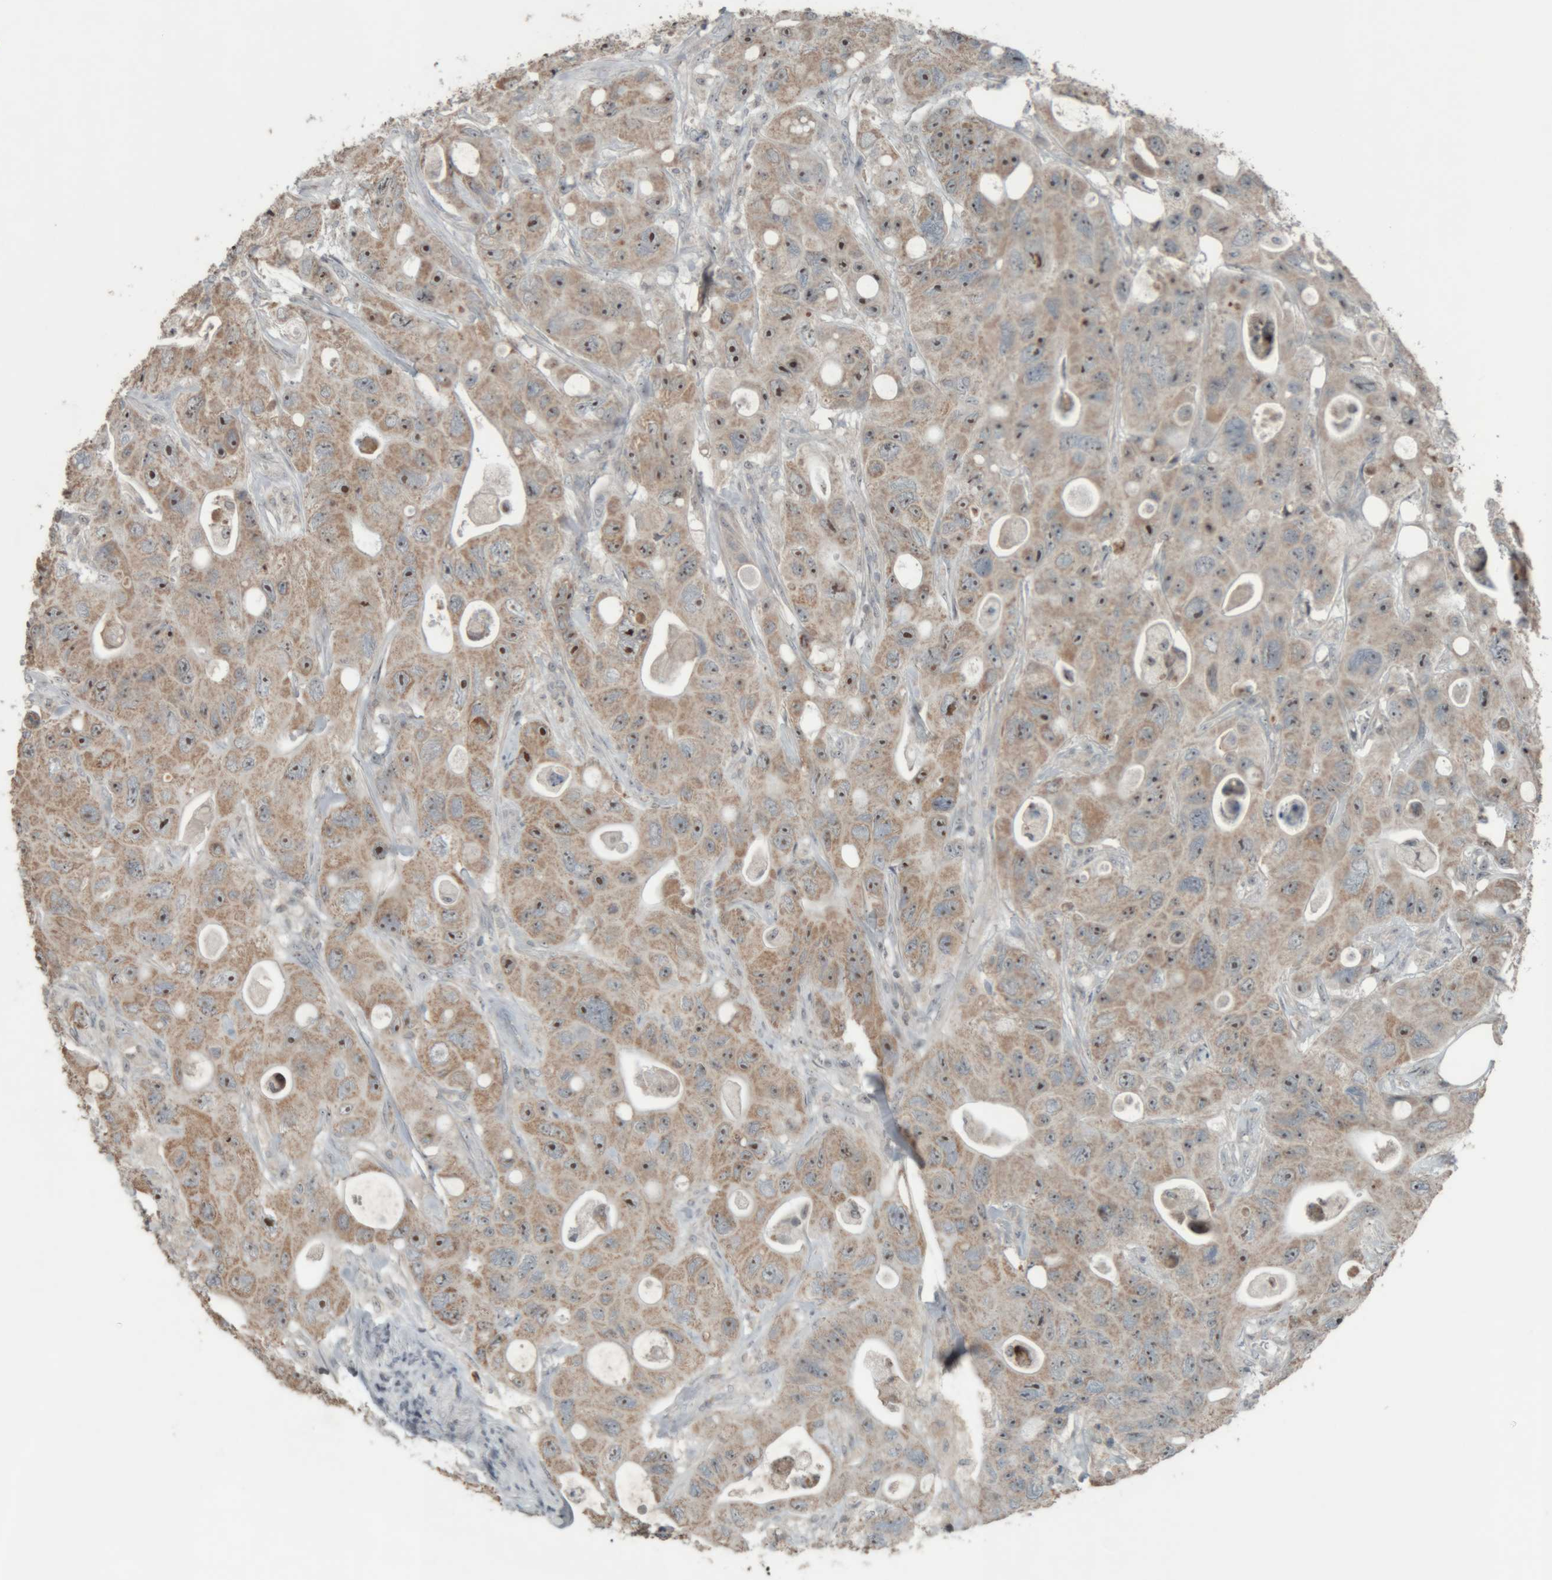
{"staining": {"intensity": "moderate", "quantity": ">75%", "location": "cytoplasmic/membranous,nuclear"}, "tissue": "colorectal cancer", "cell_type": "Tumor cells", "image_type": "cancer", "snomed": [{"axis": "morphology", "description": "Adenocarcinoma, NOS"}, {"axis": "topography", "description": "Colon"}], "caption": "DAB (3,3'-diaminobenzidine) immunohistochemical staining of human colorectal adenocarcinoma displays moderate cytoplasmic/membranous and nuclear protein positivity in about >75% of tumor cells. (DAB (3,3'-diaminobenzidine) = brown stain, brightfield microscopy at high magnification).", "gene": "RPF1", "patient": {"sex": "female", "age": 46}}